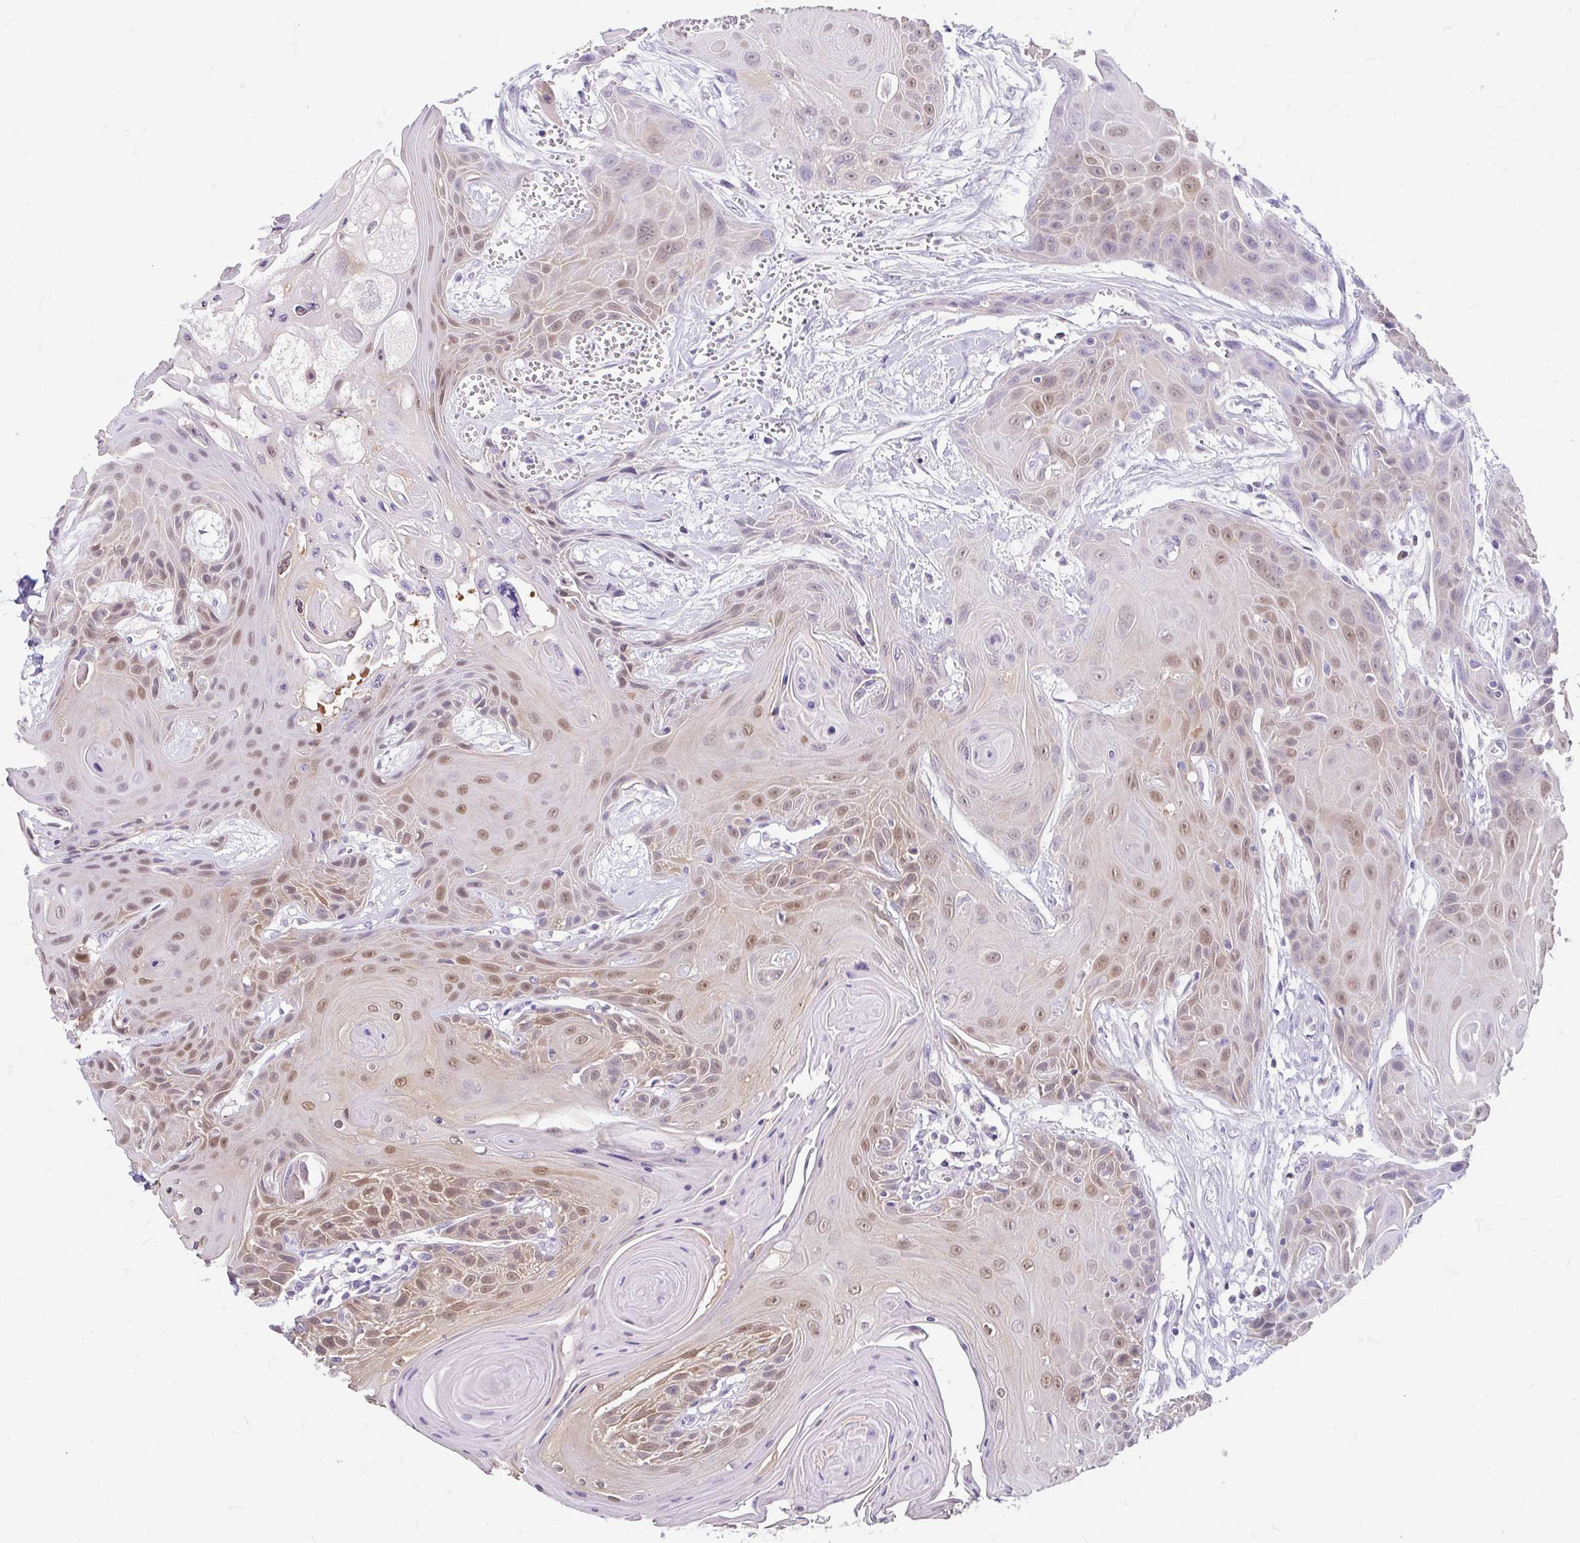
{"staining": {"intensity": "moderate", "quantity": "25%-75%", "location": "nuclear"}, "tissue": "head and neck cancer", "cell_type": "Tumor cells", "image_type": "cancer", "snomed": [{"axis": "morphology", "description": "Squamous cell carcinoma, NOS"}, {"axis": "topography", "description": "Head-Neck"}], "caption": "A micrograph of head and neck cancer (squamous cell carcinoma) stained for a protein reveals moderate nuclear brown staining in tumor cells.", "gene": "ADH1A", "patient": {"sex": "female", "age": 73}}